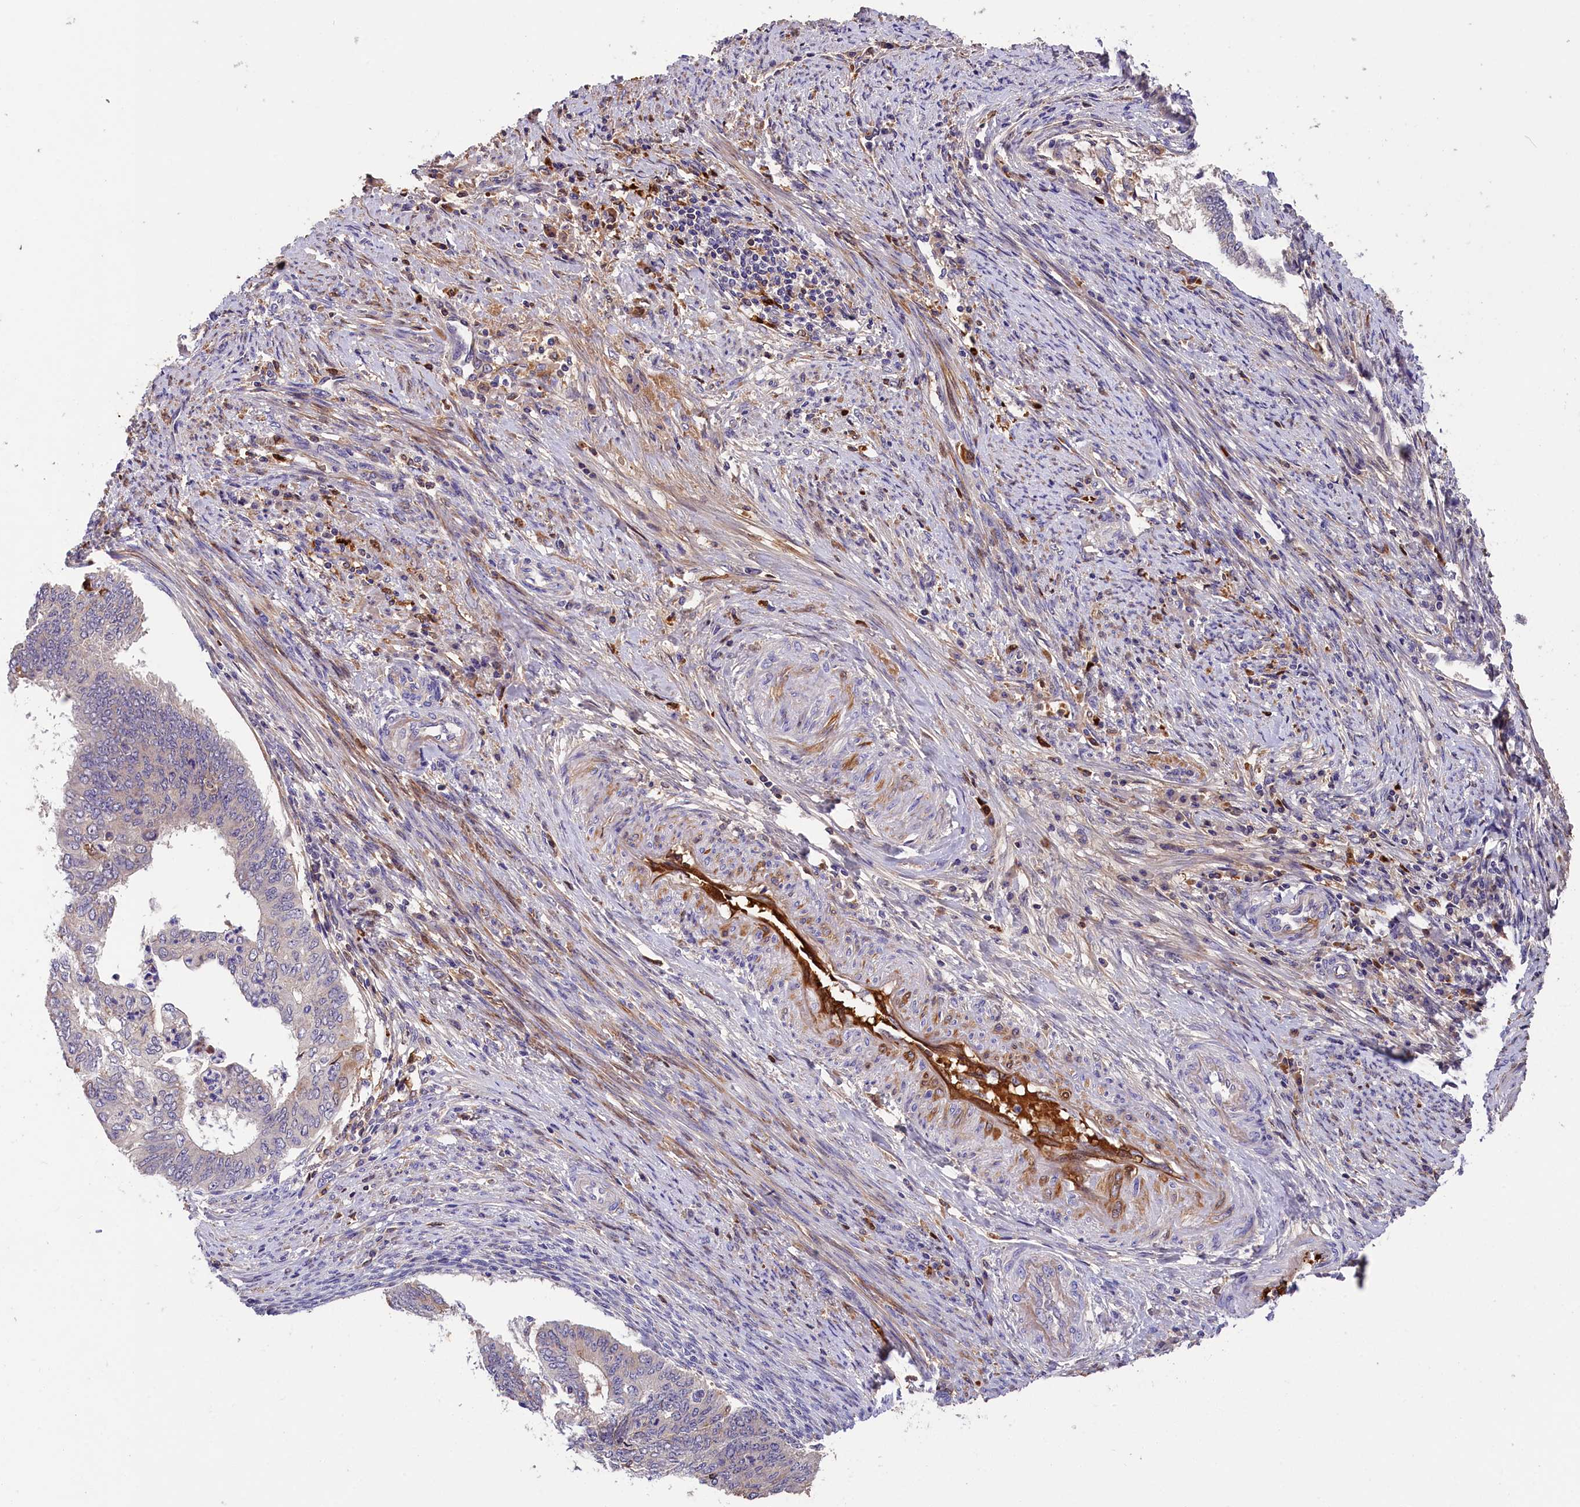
{"staining": {"intensity": "moderate", "quantity": "<25%", "location": "cytoplasmic/membranous"}, "tissue": "endometrial cancer", "cell_type": "Tumor cells", "image_type": "cancer", "snomed": [{"axis": "morphology", "description": "Adenocarcinoma, NOS"}, {"axis": "topography", "description": "Endometrium"}], "caption": "Immunohistochemical staining of endometrial adenocarcinoma demonstrates moderate cytoplasmic/membranous protein positivity in about <25% of tumor cells. (Brightfield microscopy of DAB IHC at high magnification).", "gene": "PHAF1", "patient": {"sex": "female", "age": 68}}